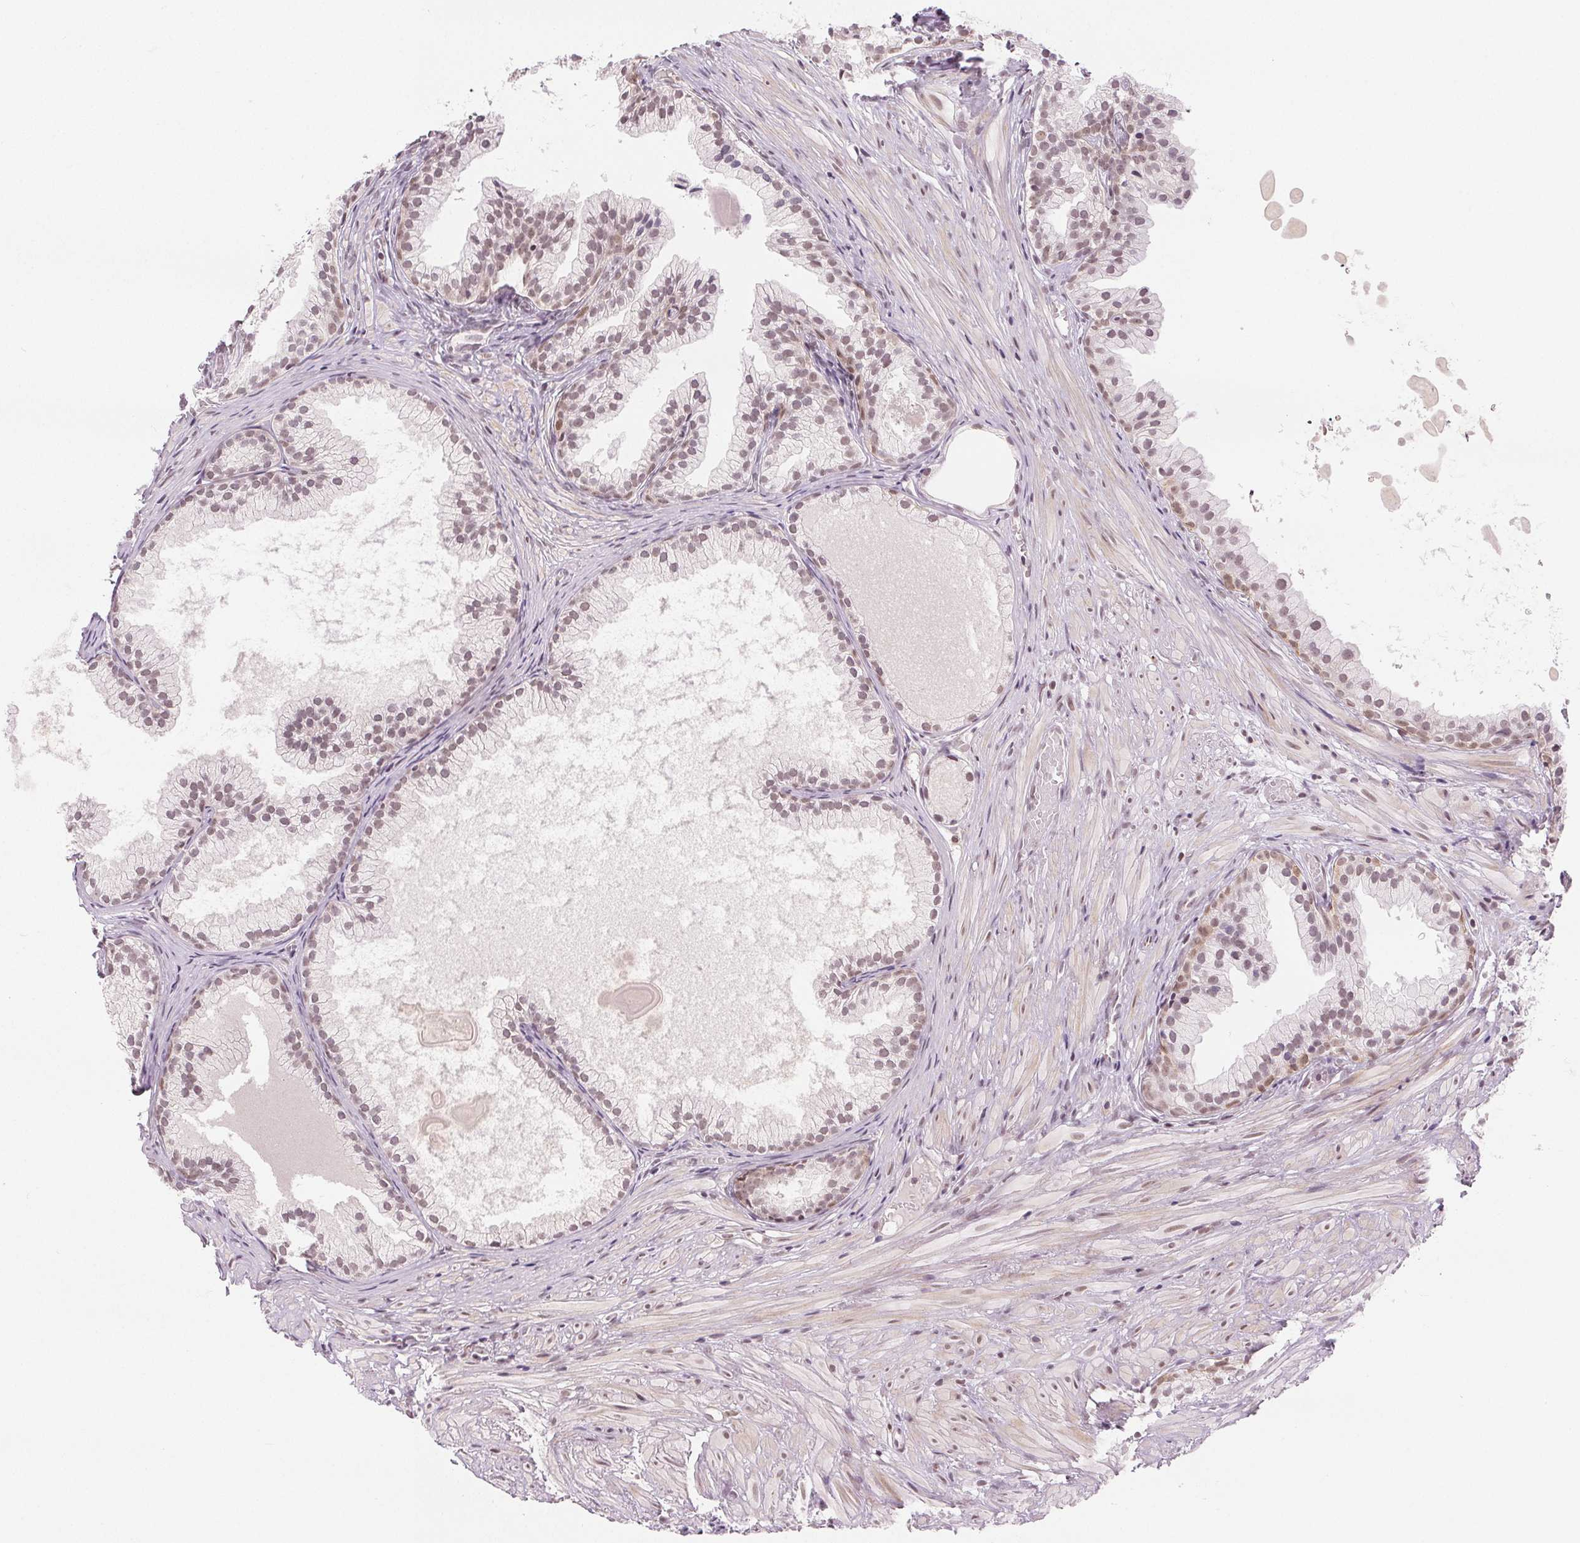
{"staining": {"intensity": "weak", "quantity": "25%-75%", "location": "nuclear"}, "tissue": "prostate cancer", "cell_type": "Tumor cells", "image_type": "cancer", "snomed": [{"axis": "morphology", "description": "Adenocarcinoma, High grade"}, {"axis": "topography", "description": "Prostate"}], "caption": "Protein positivity by IHC shows weak nuclear staining in about 25%-75% of tumor cells in high-grade adenocarcinoma (prostate).", "gene": "DEK", "patient": {"sex": "male", "age": 81}}